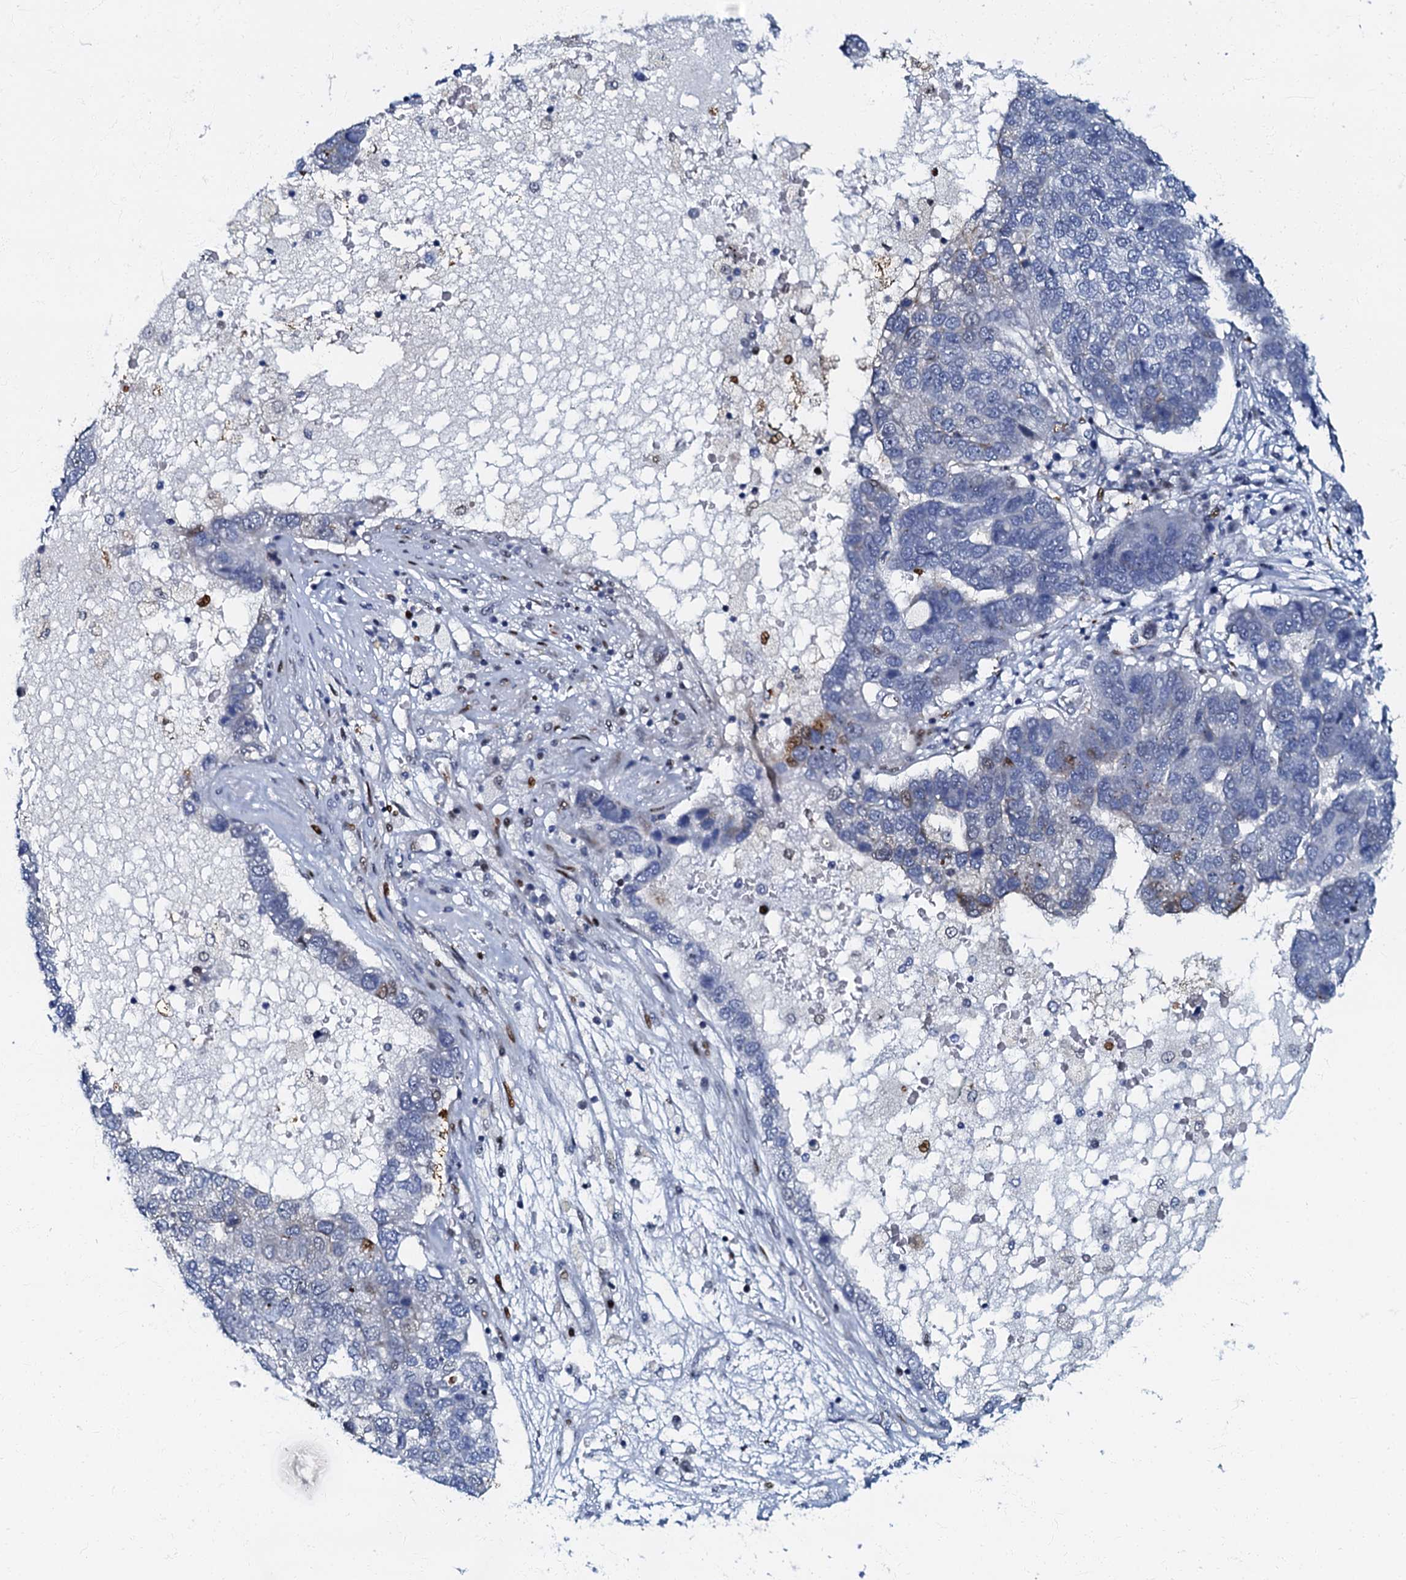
{"staining": {"intensity": "negative", "quantity": "none", "location": "none"}, "tissue": "pancreatic cancer", "cell_type": "Tumor cells", "image_type": "cancer", "snomed": [{"axis": "morphology", "description": "Adenocarcinoma, NOS"}, {"axis": "topography", "description": "Pancreas"}], "caption": "Tumor cells show no significant positivity in adenocarcinoma (pancreatic).", "gene": "MFSD5", "patient": {"sex": "female", "age": 61}}